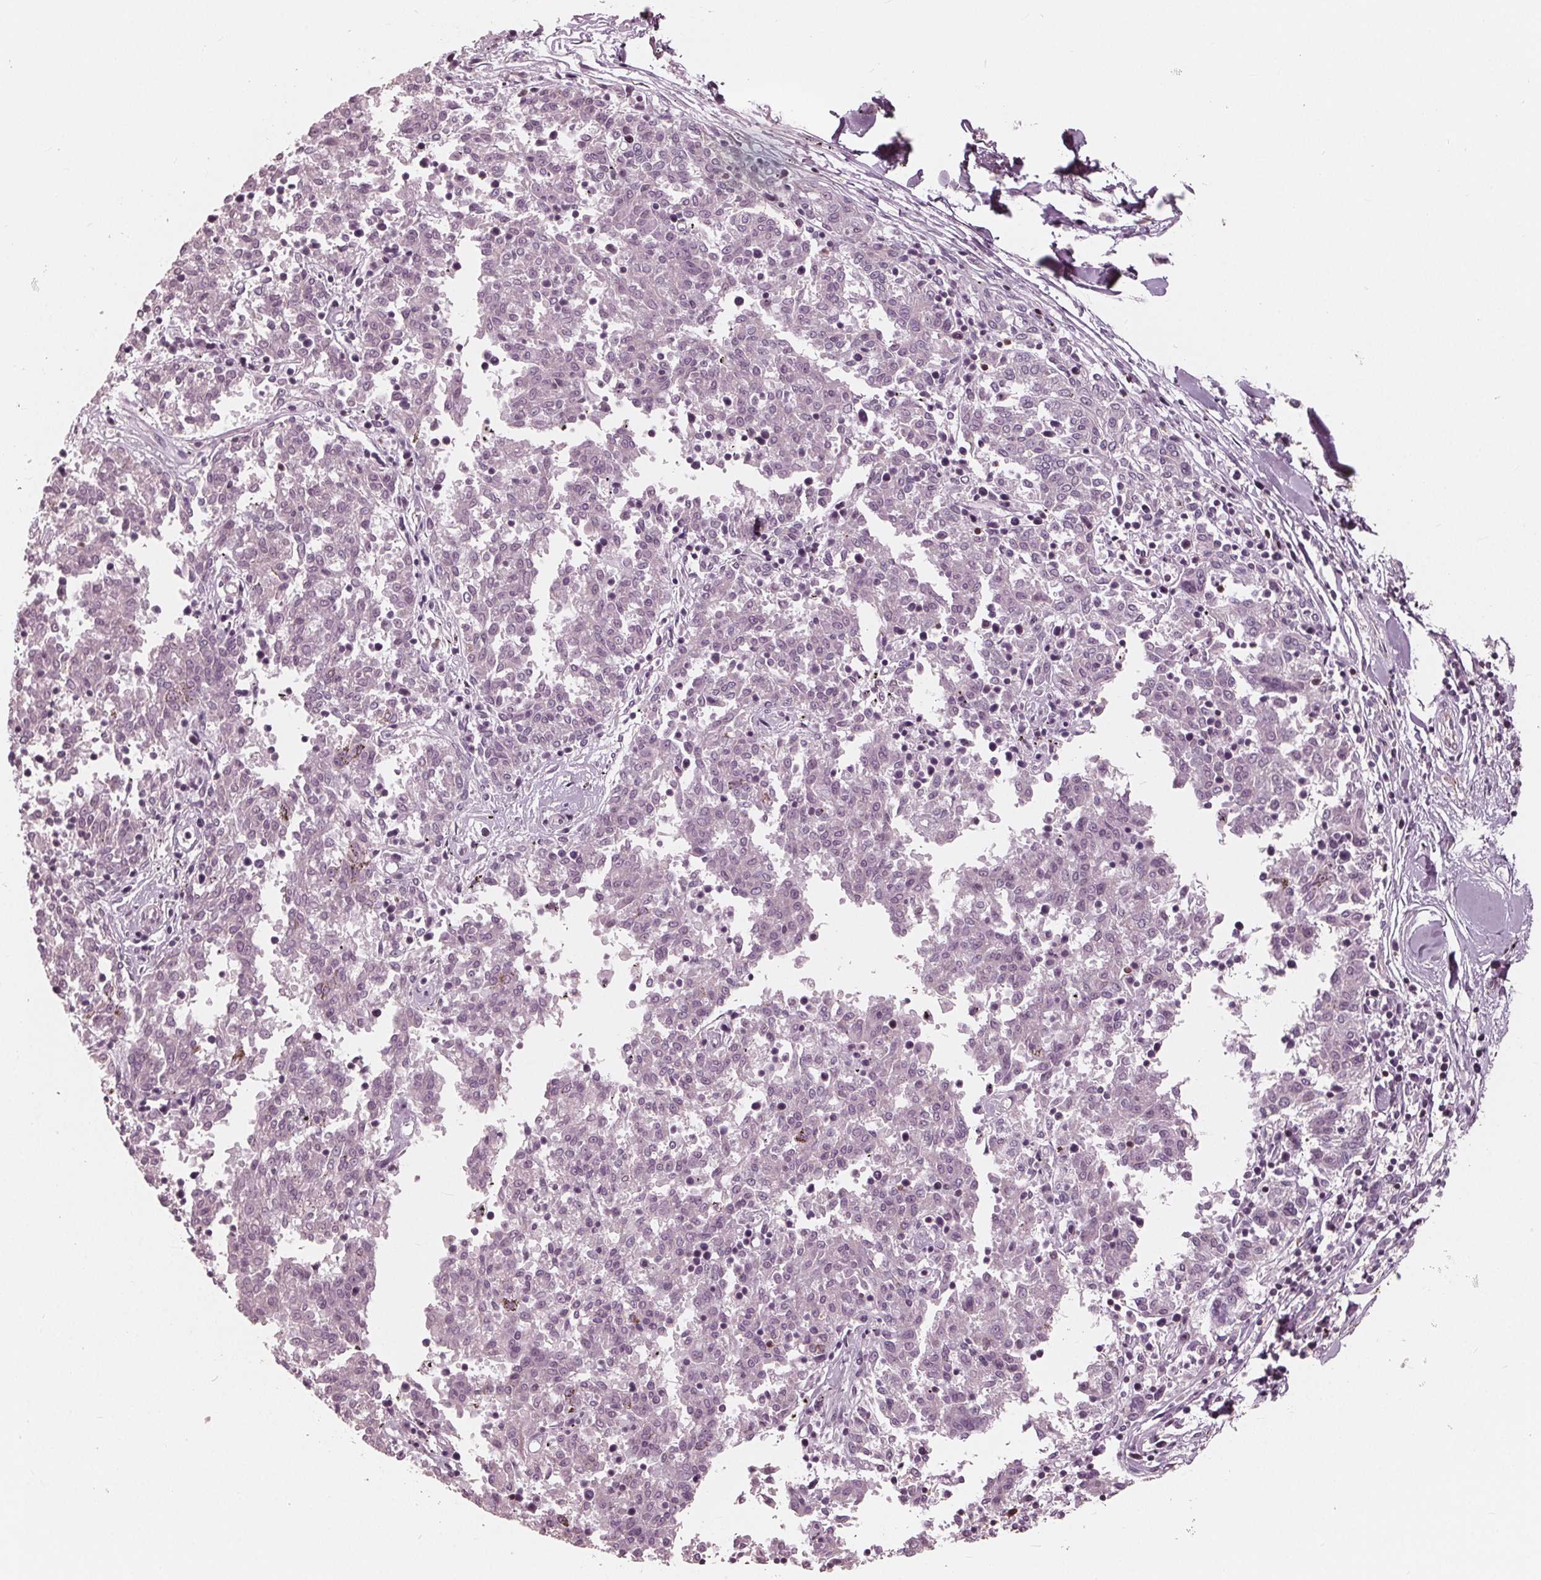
{"staining": {"intensity": "negative", "quantity": "none", "location": "none"}, "tissue": "melanoma", "cell_type": "Tumor cells", "image_type": "cancer", "snomed": [{"axis": "morphology", "description": "Malignant melanoma, NOS"}, {"axis": "topography", "description": "Skin"}], "caption": "There is no significant staining in tumor cells of malignant melanoma.", "gene": "ING3", "patient": {"sex": "female", "age": 72}}